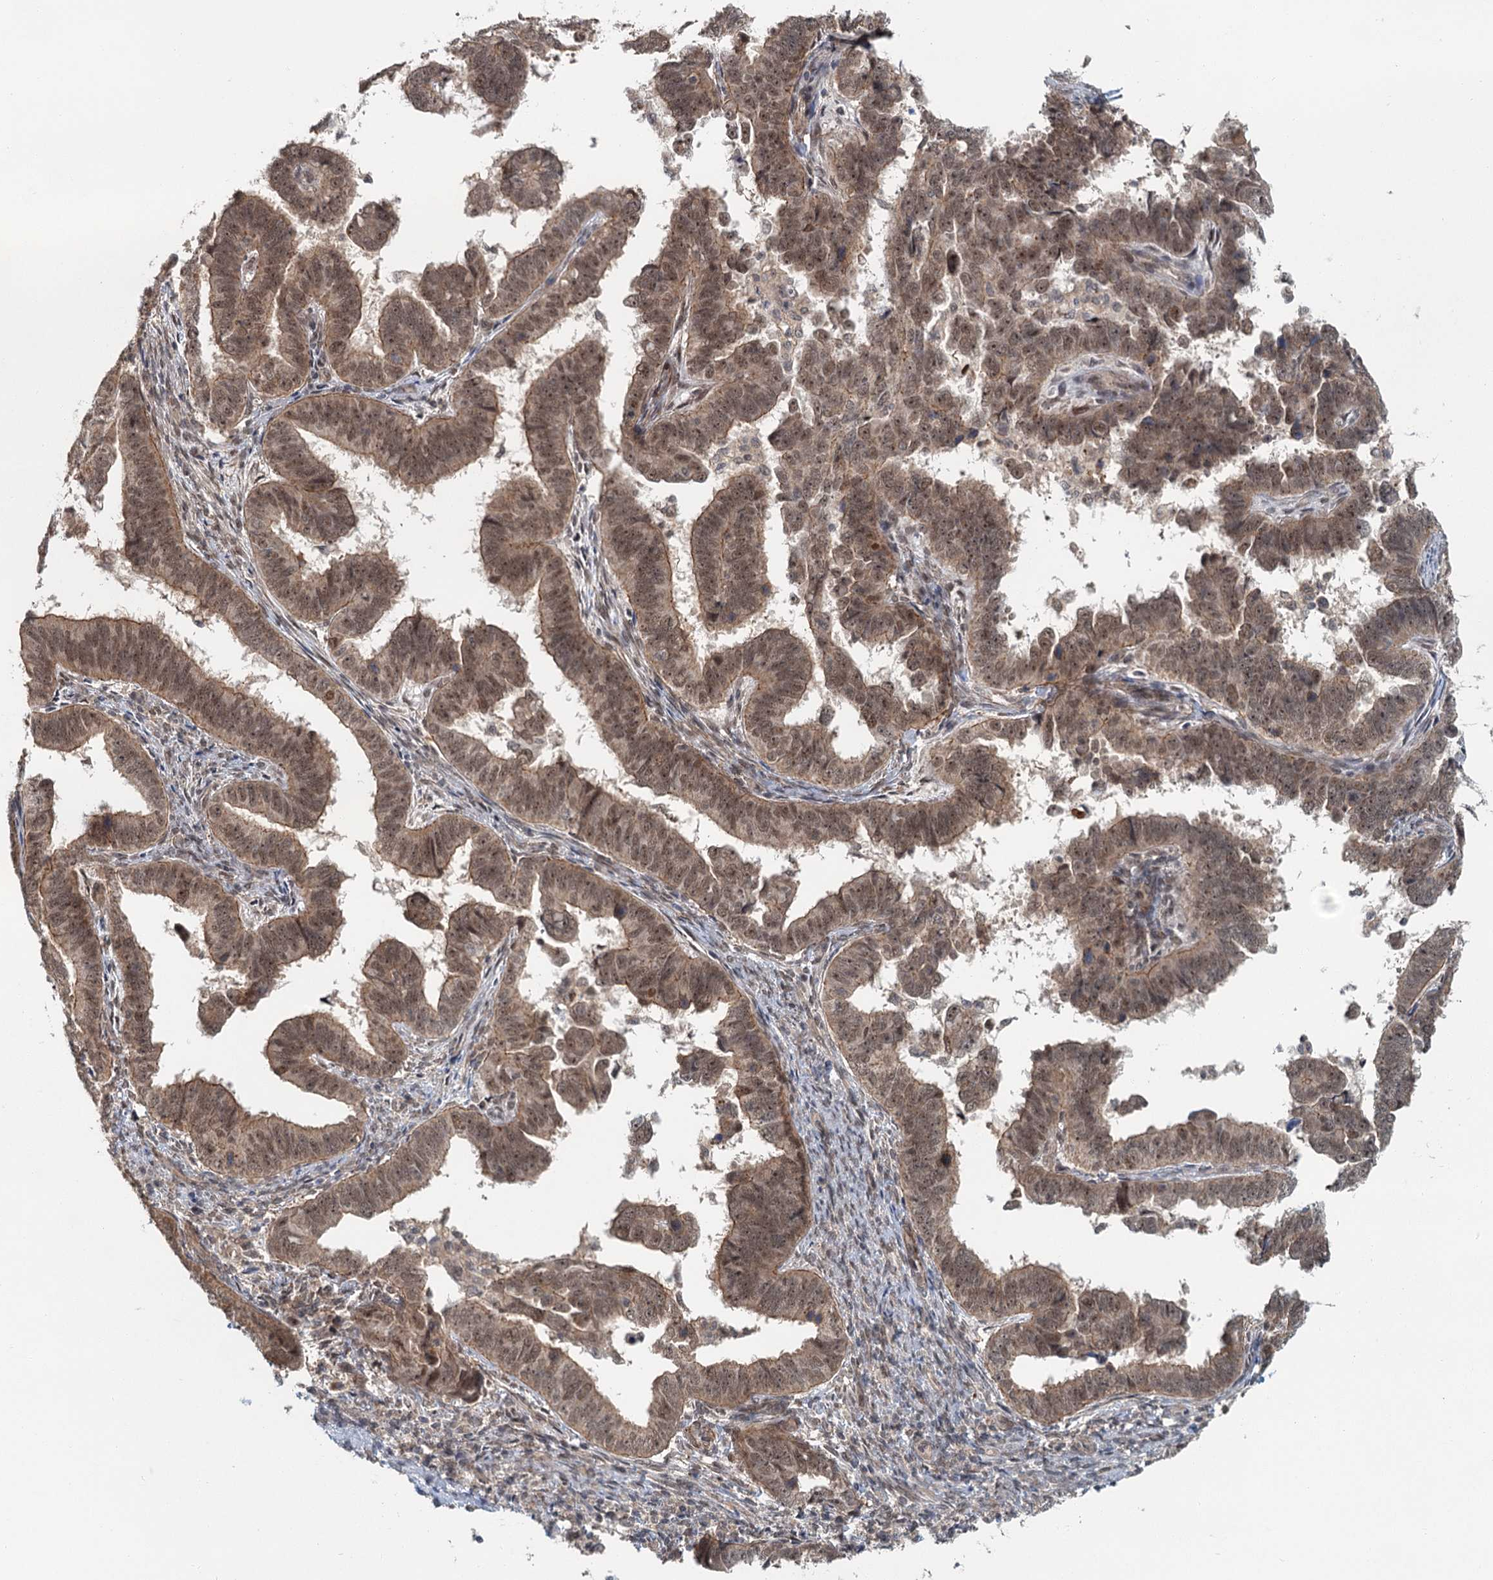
{"staining": {"intensity": "moderate", "quantity": ">75%", "location": "cytoplasmic/membranous,nuclear"}, "tissue": "endometrial cancer", "cell_type": "Tumor cells", "image_type": "cancer", "snomed": [{"axis": "morphology", "description": "Adenocarcinoma, NOS"}, {"axis": "topography", "description": "Endometrium"}], "caption": "Protein analysis of endometrial cancer (adenocarcinoma) tissue exhibits moderate cytoplasmic/membranous and nuclear positivity in approximately >75% of tumor cells.", "gene": "TAS2R42", "patient": {"sex": "female", "age": 75}}